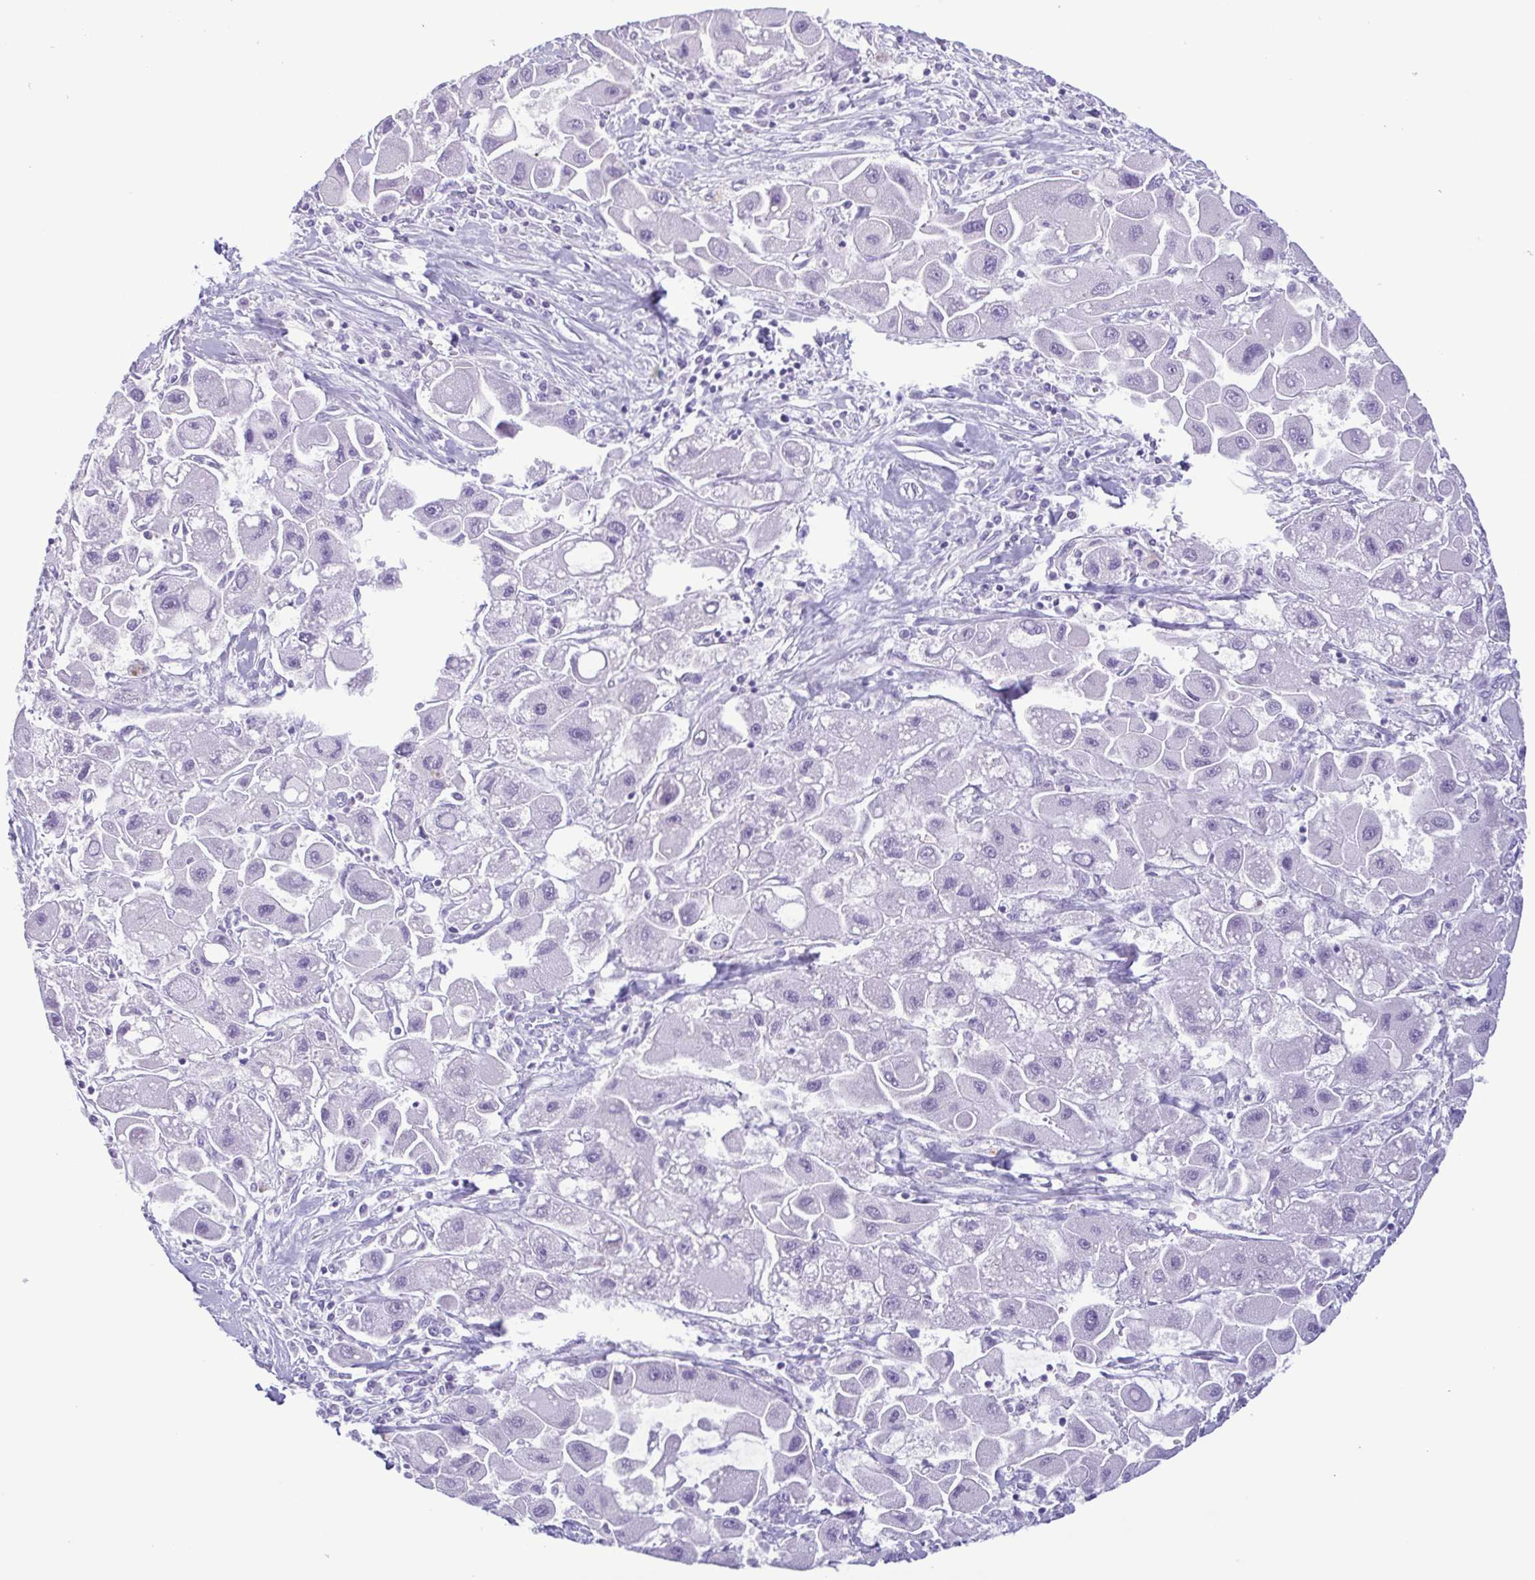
{"staining": {"intensity": "negative", "quantity": "none", "location": "none"}, "tissue": "liver cancer", "cell_type": "Tumor cells", "image_type": "cancer", "snomed": [{"axis": "morphology", "description": "Carcinoma, Hepatocellular, NOS"}, {"axis": "topography", "description": "Liver"}], "caption": "A micrograph of human hepatocellular carcinoma (liver) is negative for staining in tumor cells.", "gene": "LTF", "patient": {"sex": "male", "age": 24}}